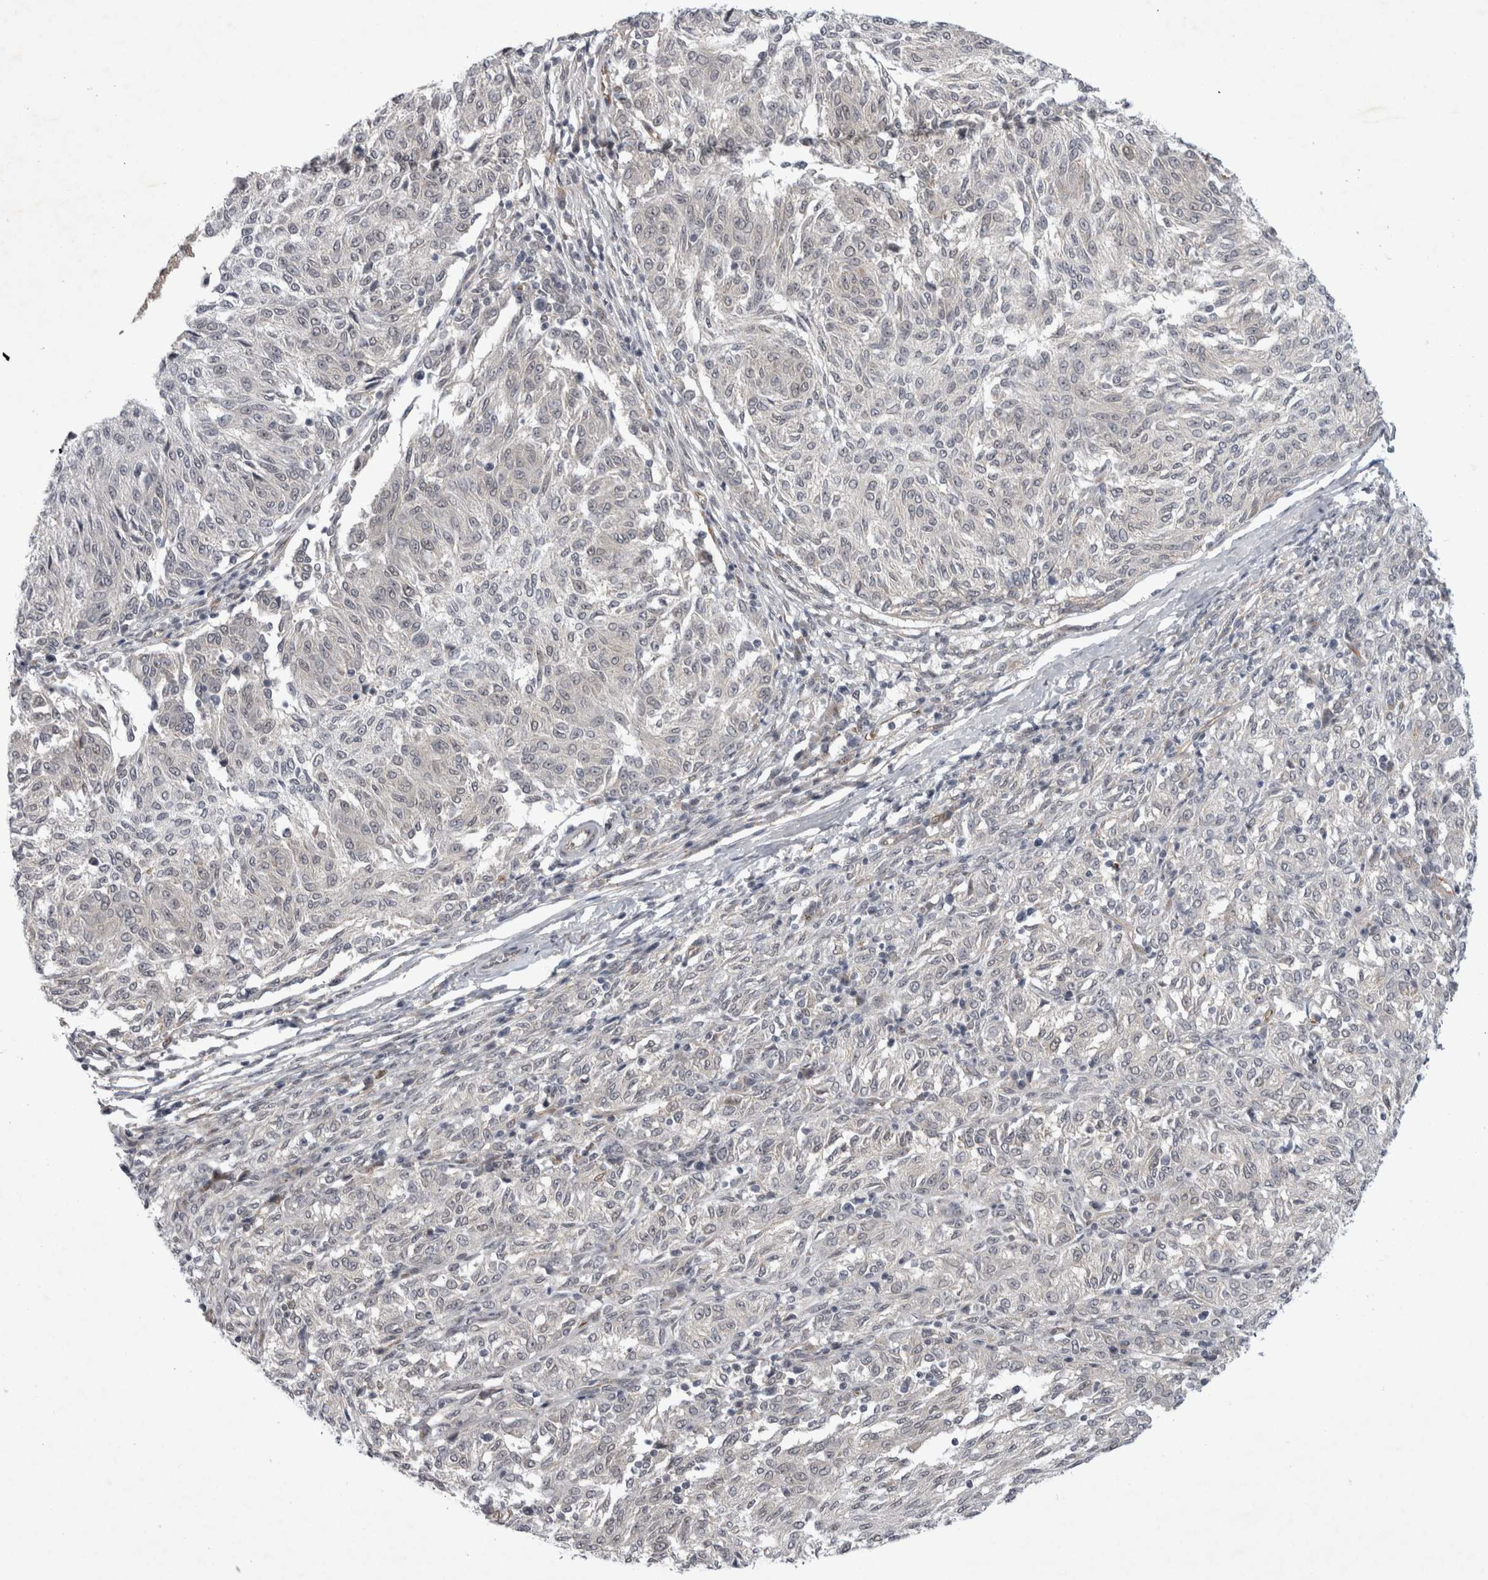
{"staining": {"intensity": "negative", "quantity": "none", "location": "none"}, "tissue": "melanoma", "cell_type": "Tumor cells", "image_type": "cancer", "snomed": [{"axis": "morphology", "description": "Malignant melanoma, NOS"}, {"axis": "topography", "description": "Skin"}], "caption": "Tumor cells show no significant protein staining in malignant melanoma.", "gene": "PARP11", "patient": {"sex": "female", "age": 72}}